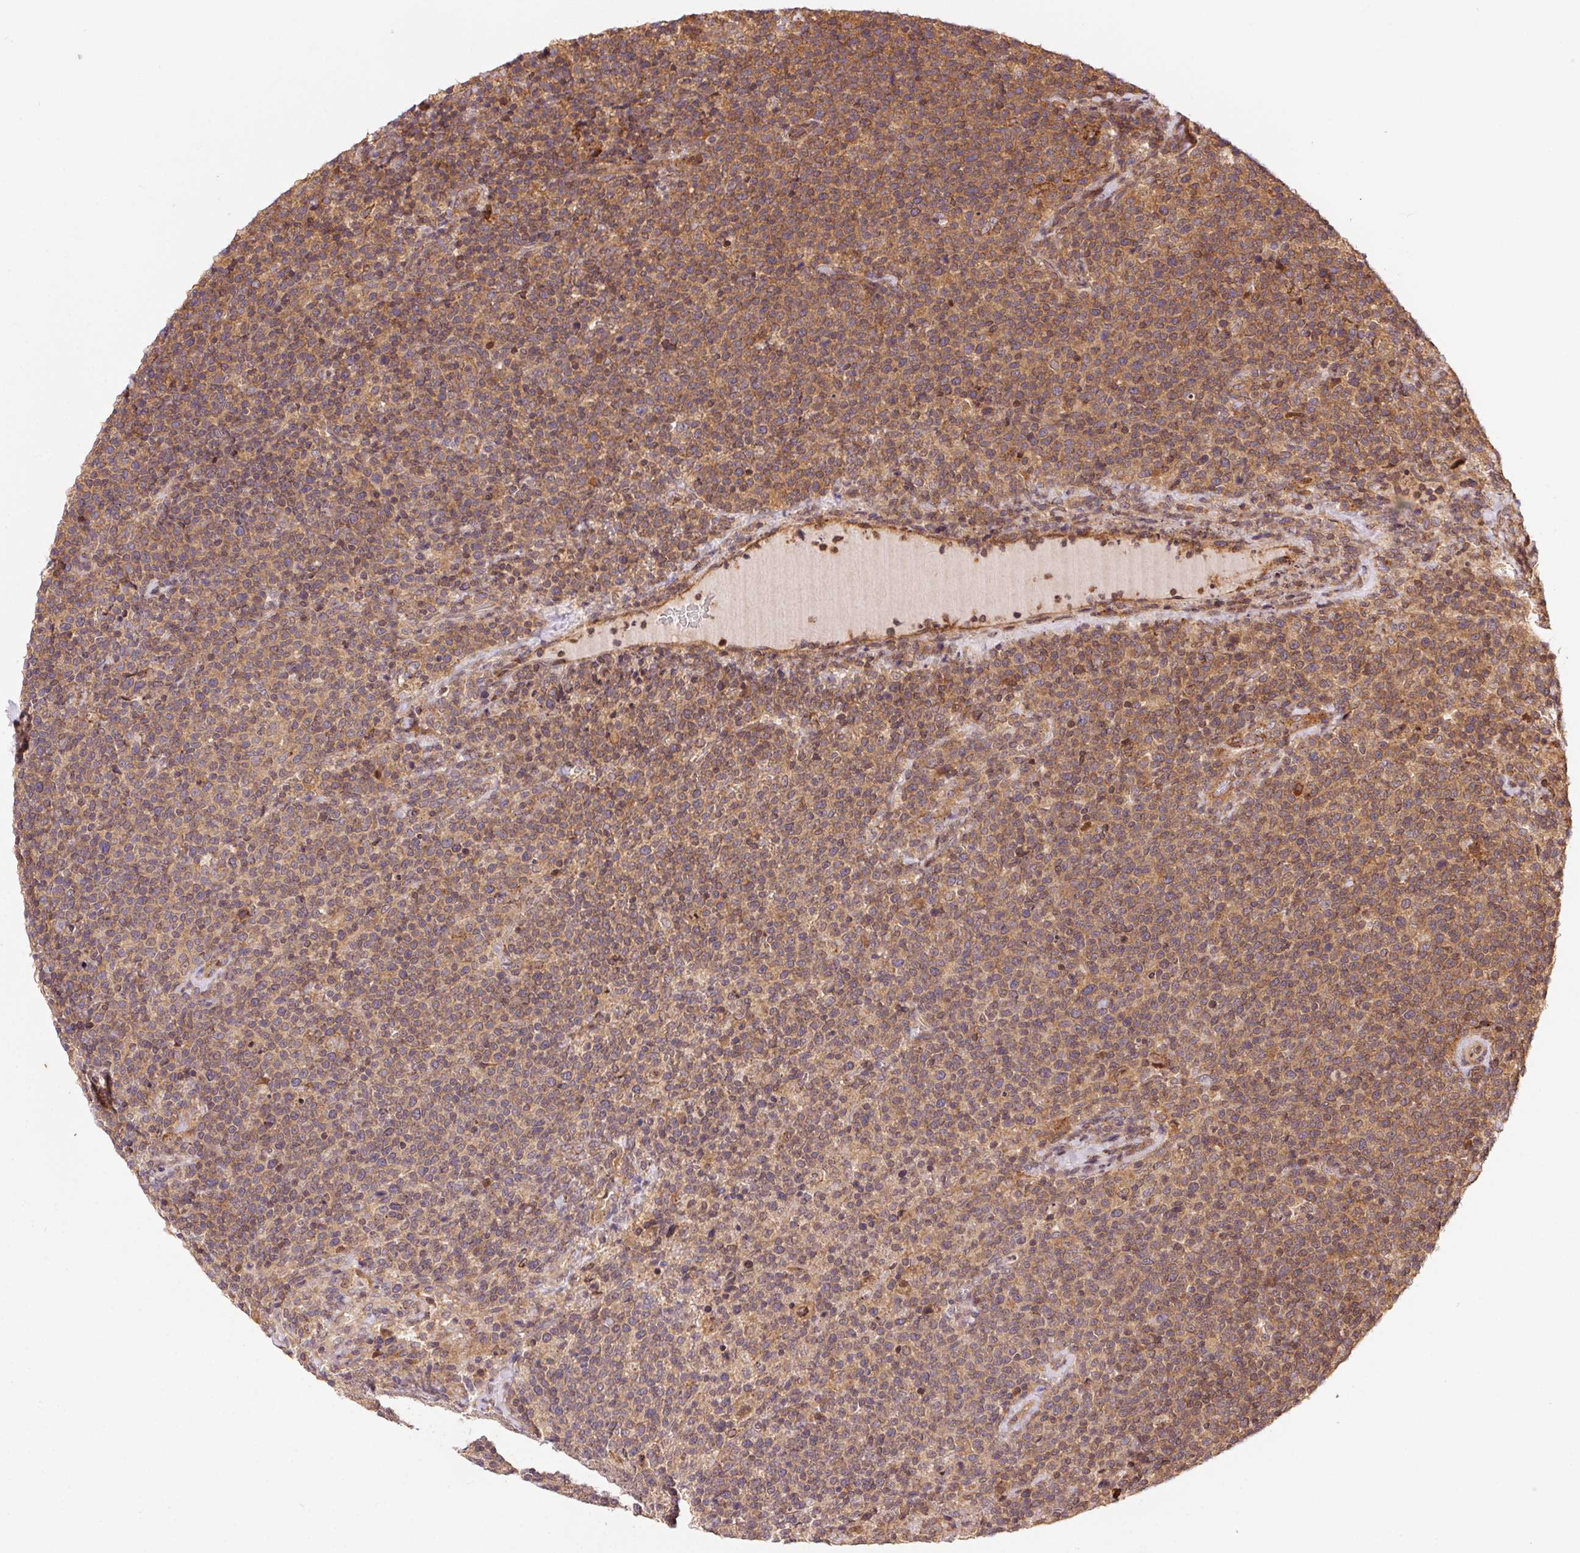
{"staining": {"intensity": "weak", "quantity": ">75%", "location": "cytoplasmic/membranous,nuclear"}, "tissue": "lymphoma", "cell_type": "Tumor cells", "image_type": "cancer", "snomed": [{"axis": "morphology", "description": "Malignant lymphoma, non-Hodgkin's type, High grade"}, {"axis": "topography", "description": "Lymph node"}], "caption": "An immunohistochemistry (IHC) image of neoplastic tissue is shown. Protein staining in brown highlights weak cytoplasmic/membranous and nuclear positivity in high-grade malignant lymphoma, non-Hodgkin's type within tumor cells. The staining is performed using DAB brown chromogen to label protein expression. The nuclei are counter-stained blue using hematoxylin.", "gene": "MEX3D", "patient": {"sex": "male", "age": 61}}